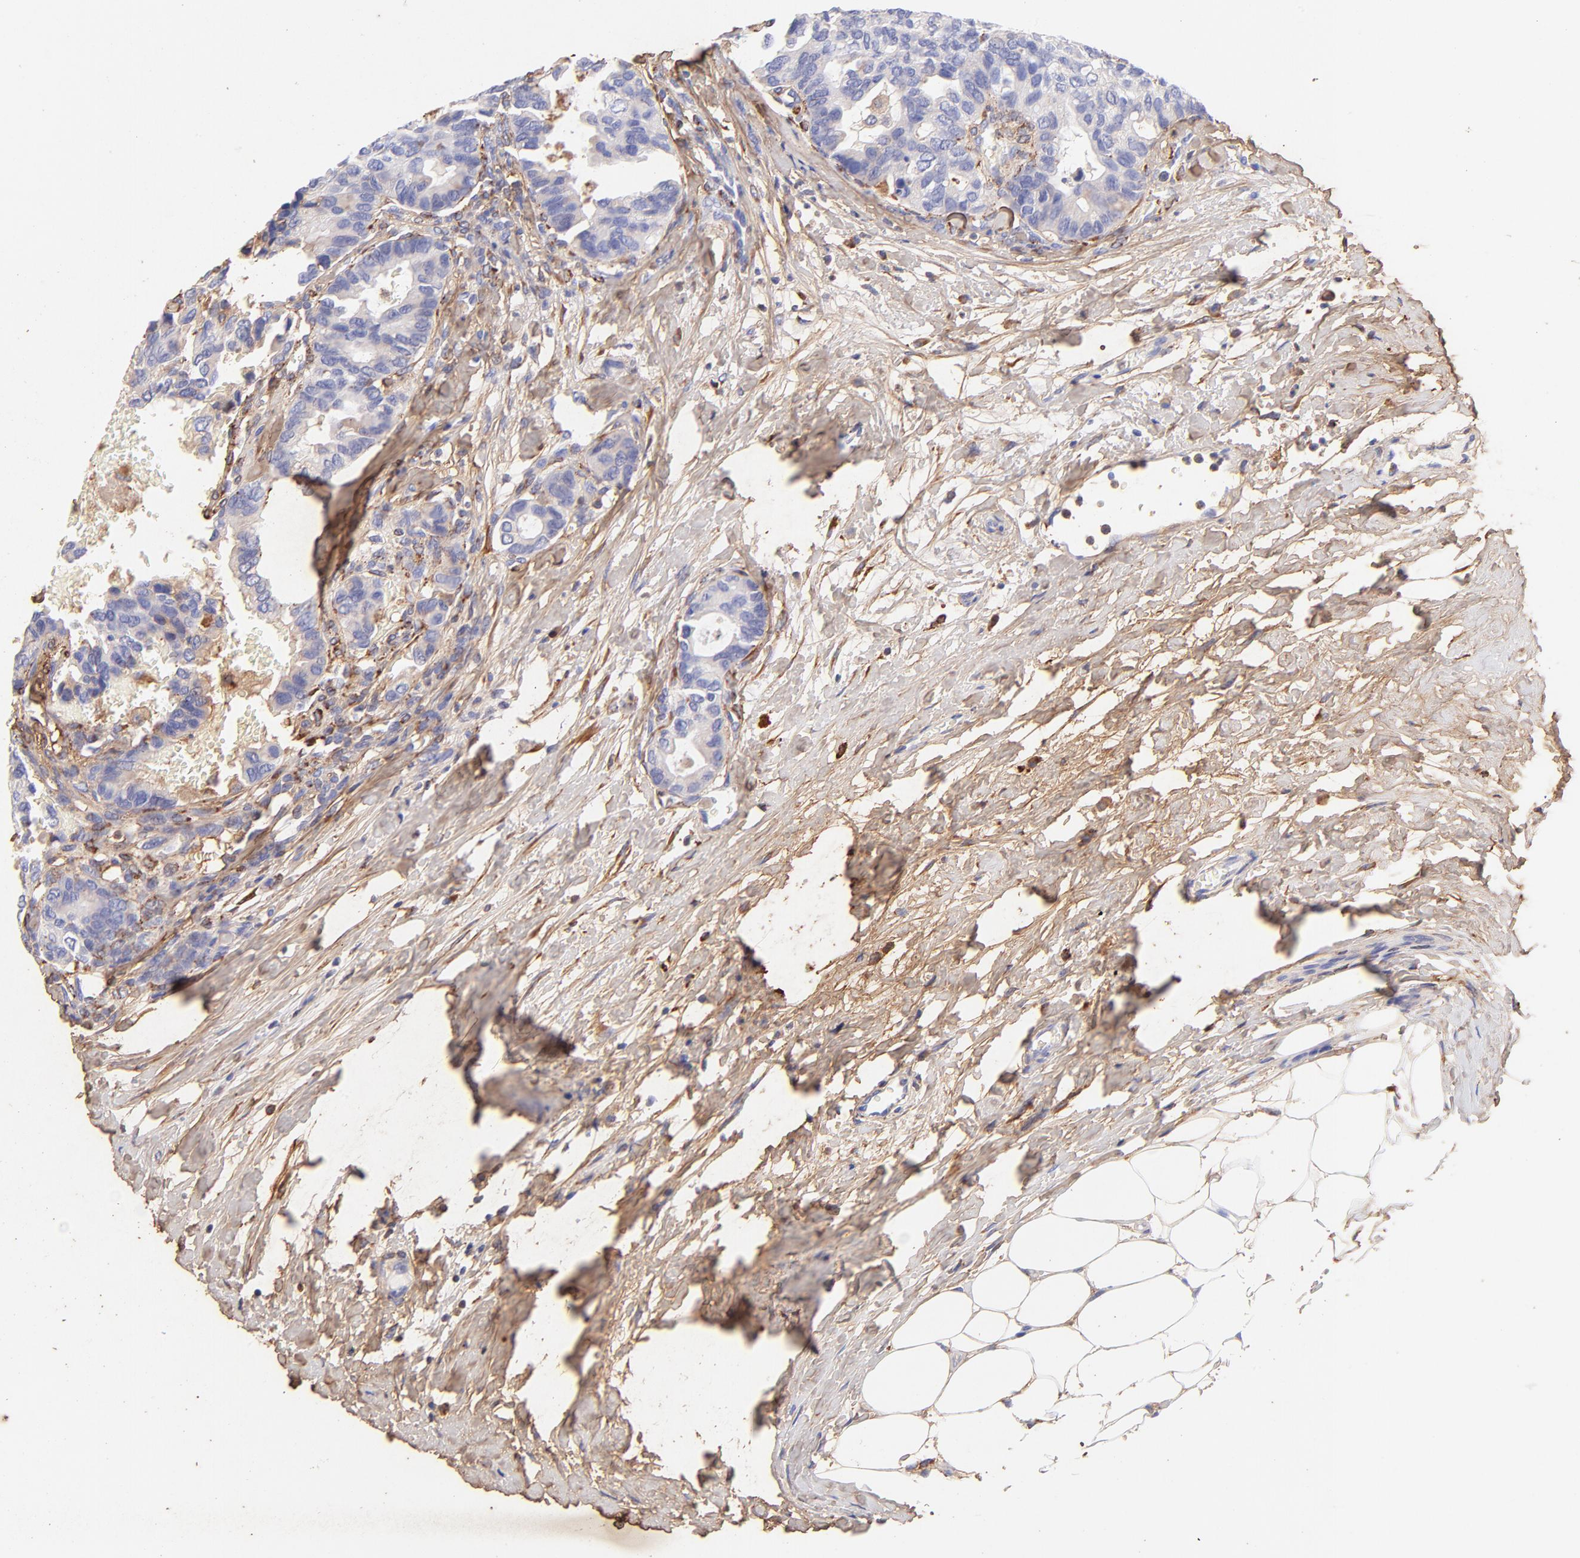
{"staining": {"intensity": "weak", "quantity": "25%-75%", "location": "cytoplasmic/membranous"}, "tissue": "breast cancer", "cell_type": "Tumor cells", "image_type": "cancer", "snomed": [{"axis": "morphology", "description": "Duct carcinoma"}, {"axis": "topography", "description": "Breast"}], "caption": "Breast infiltrating ductal carcinoma stained with a protein marker shows weak staining in tumor cells.", "gene": "BGN", "patient": {"sex": "female", "age": 69}}